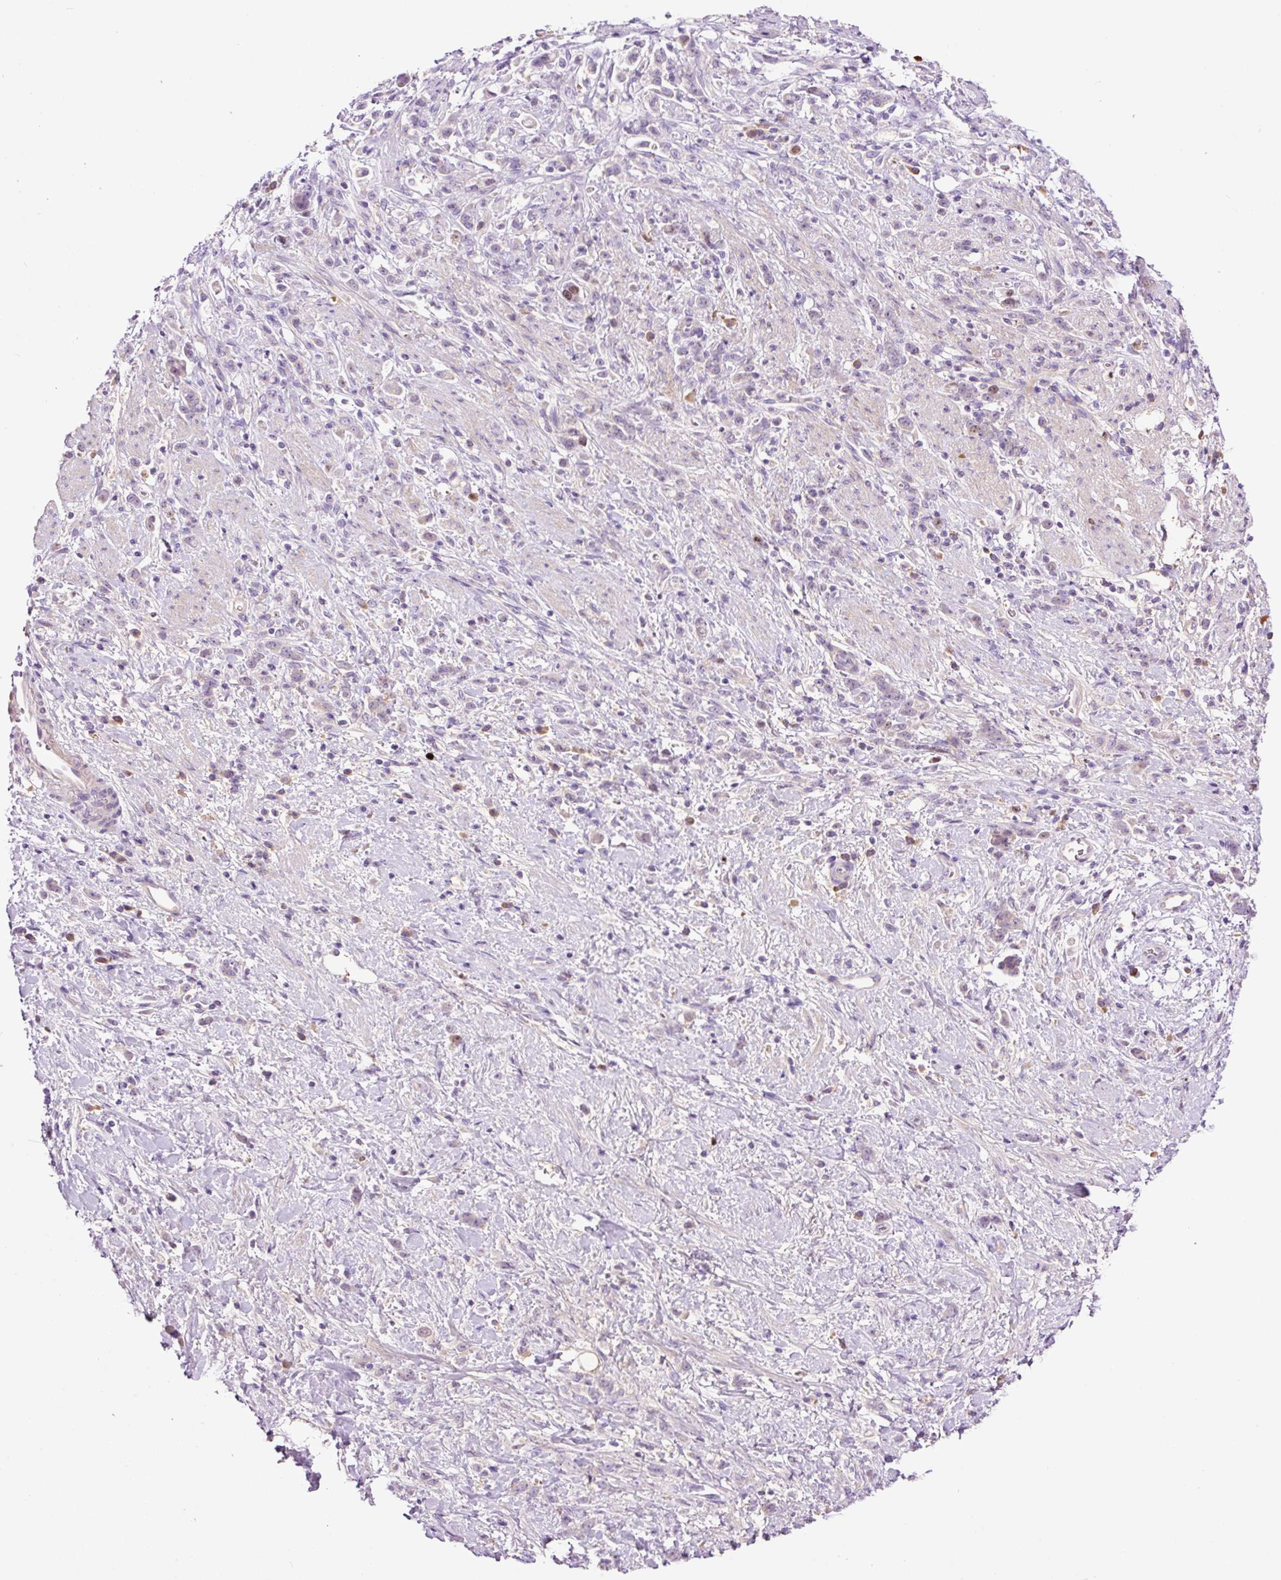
{"staining": {"intensity": "moderate", "quantity": "<25%", "location": "nuclear"}, "tissue": "stomach cancer", "cell_type": "Tumor cells", "image_type": "cancer", "snomed": [{"axis": "morphology", "description": "Adenocarcinoma, NOS"}, {"axis": "topography", "description": "Stomach"}], "caption": "This photomicrograph demonstrates IHC staining of human stomach cancer (adenocarcinoma), with low moderate nuclear positivity in approximately <25% of tumor cells.", "gene": "DPPA4", "patient": {"sex": "female", "age": 60}}